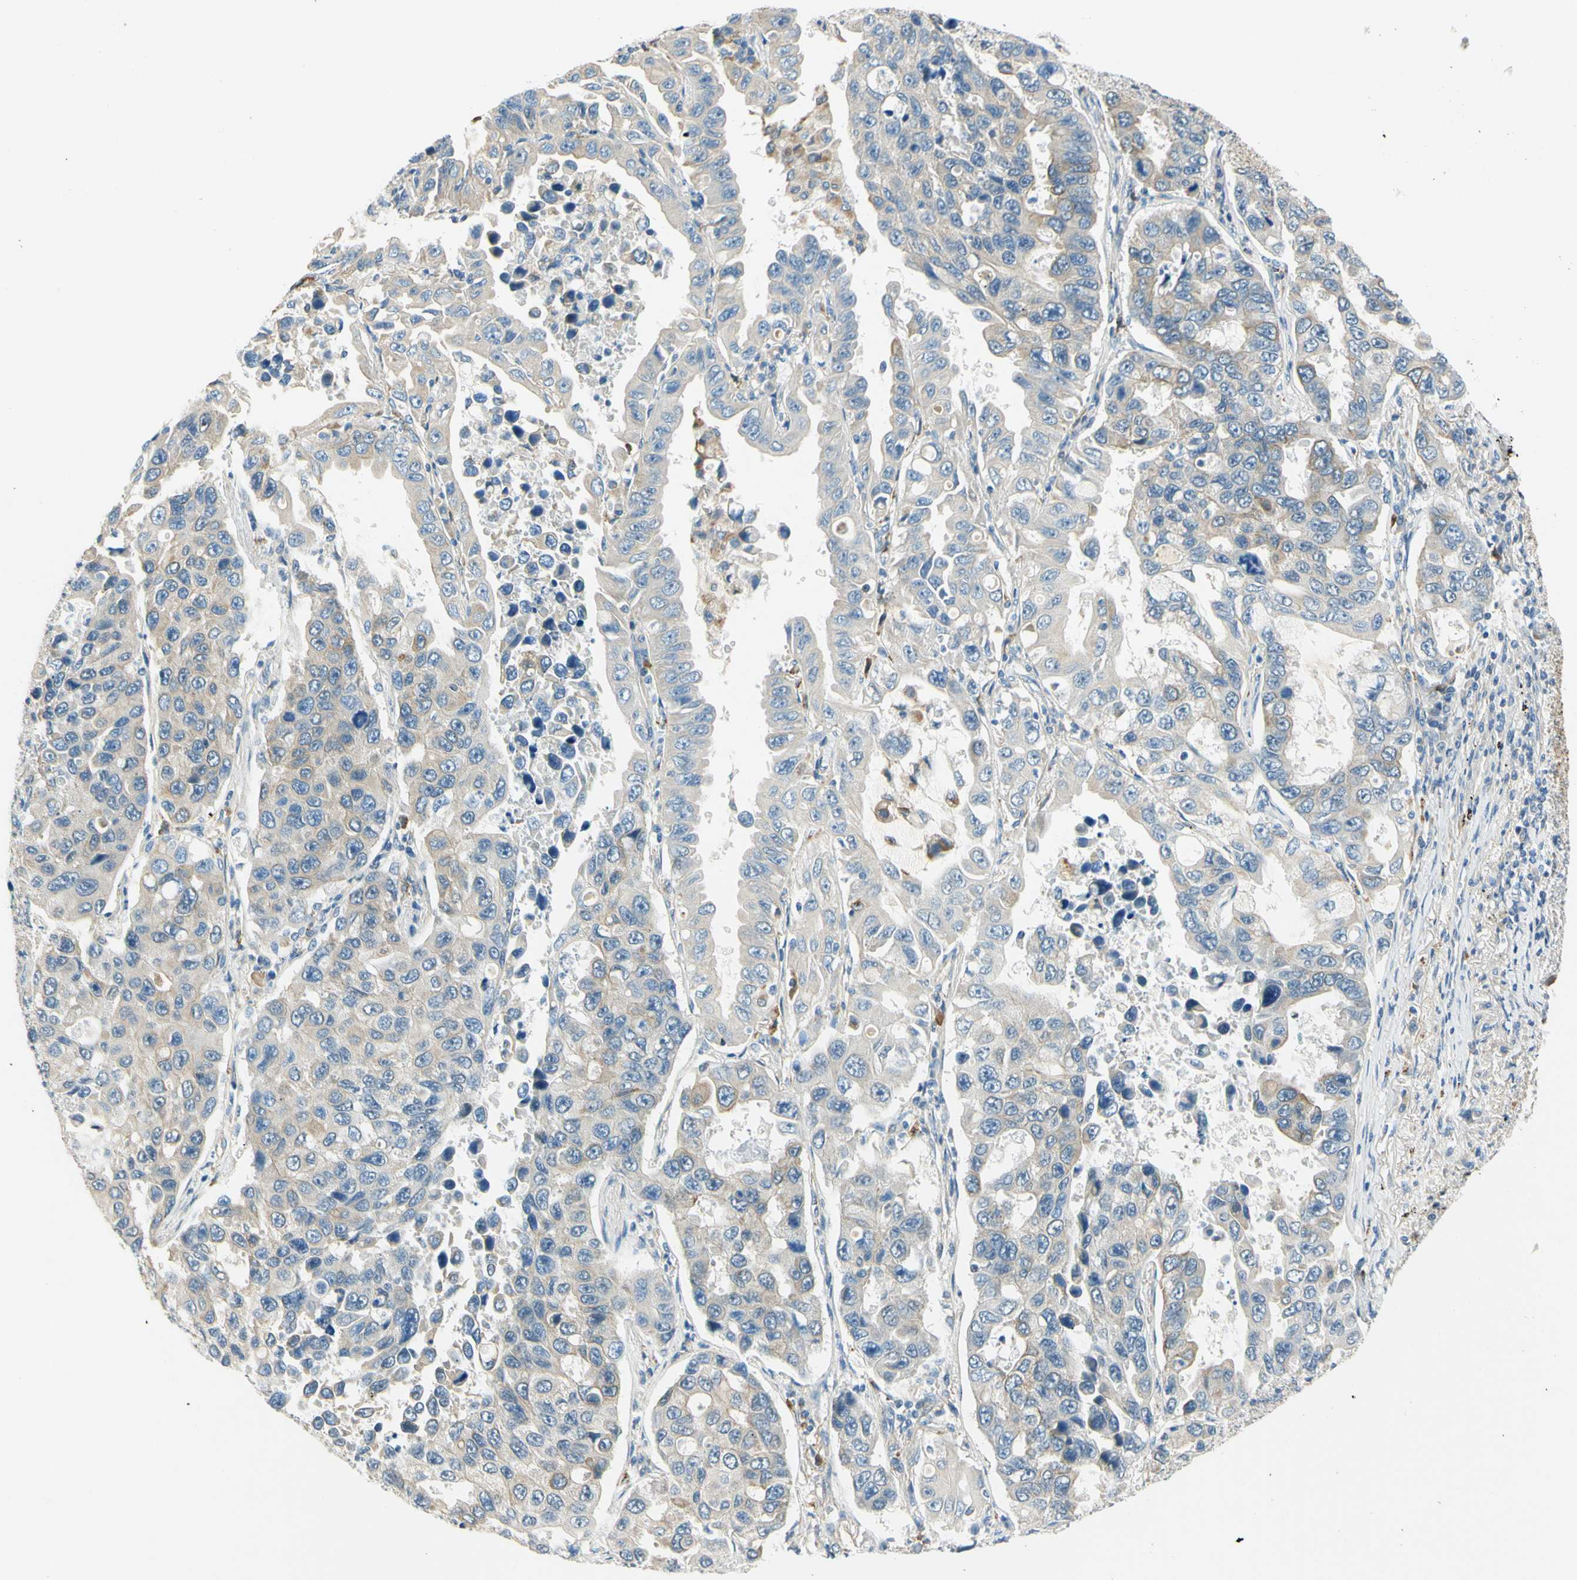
{"staining": {"intensity": "weak", "quantity": "<25%", "location": "cytoplasmic/membranous"}, "tissue": "lung cancer", "cell_type": "Tumor cells", "image_type": "cancer", "snomed": [{"axis": "morphology", "description": "Adenocarcinoma, NOS"}, {"axis": "topography", "description": "Lung"}], "caption": "This is a histopathology image of immunohistochemistry (IHC) staining of adenocarcinoma (lung), which shows no staining in tumor cells. (Stains: DAB (3,3'-diaminobenzidine) immunohistochemistry (IHC) with hematoxylin counter stain, Microscopy: brightfield microscopy at high magnification).", "gene": "LAMA3", "patient": {"sex": "male", "age": 64}}